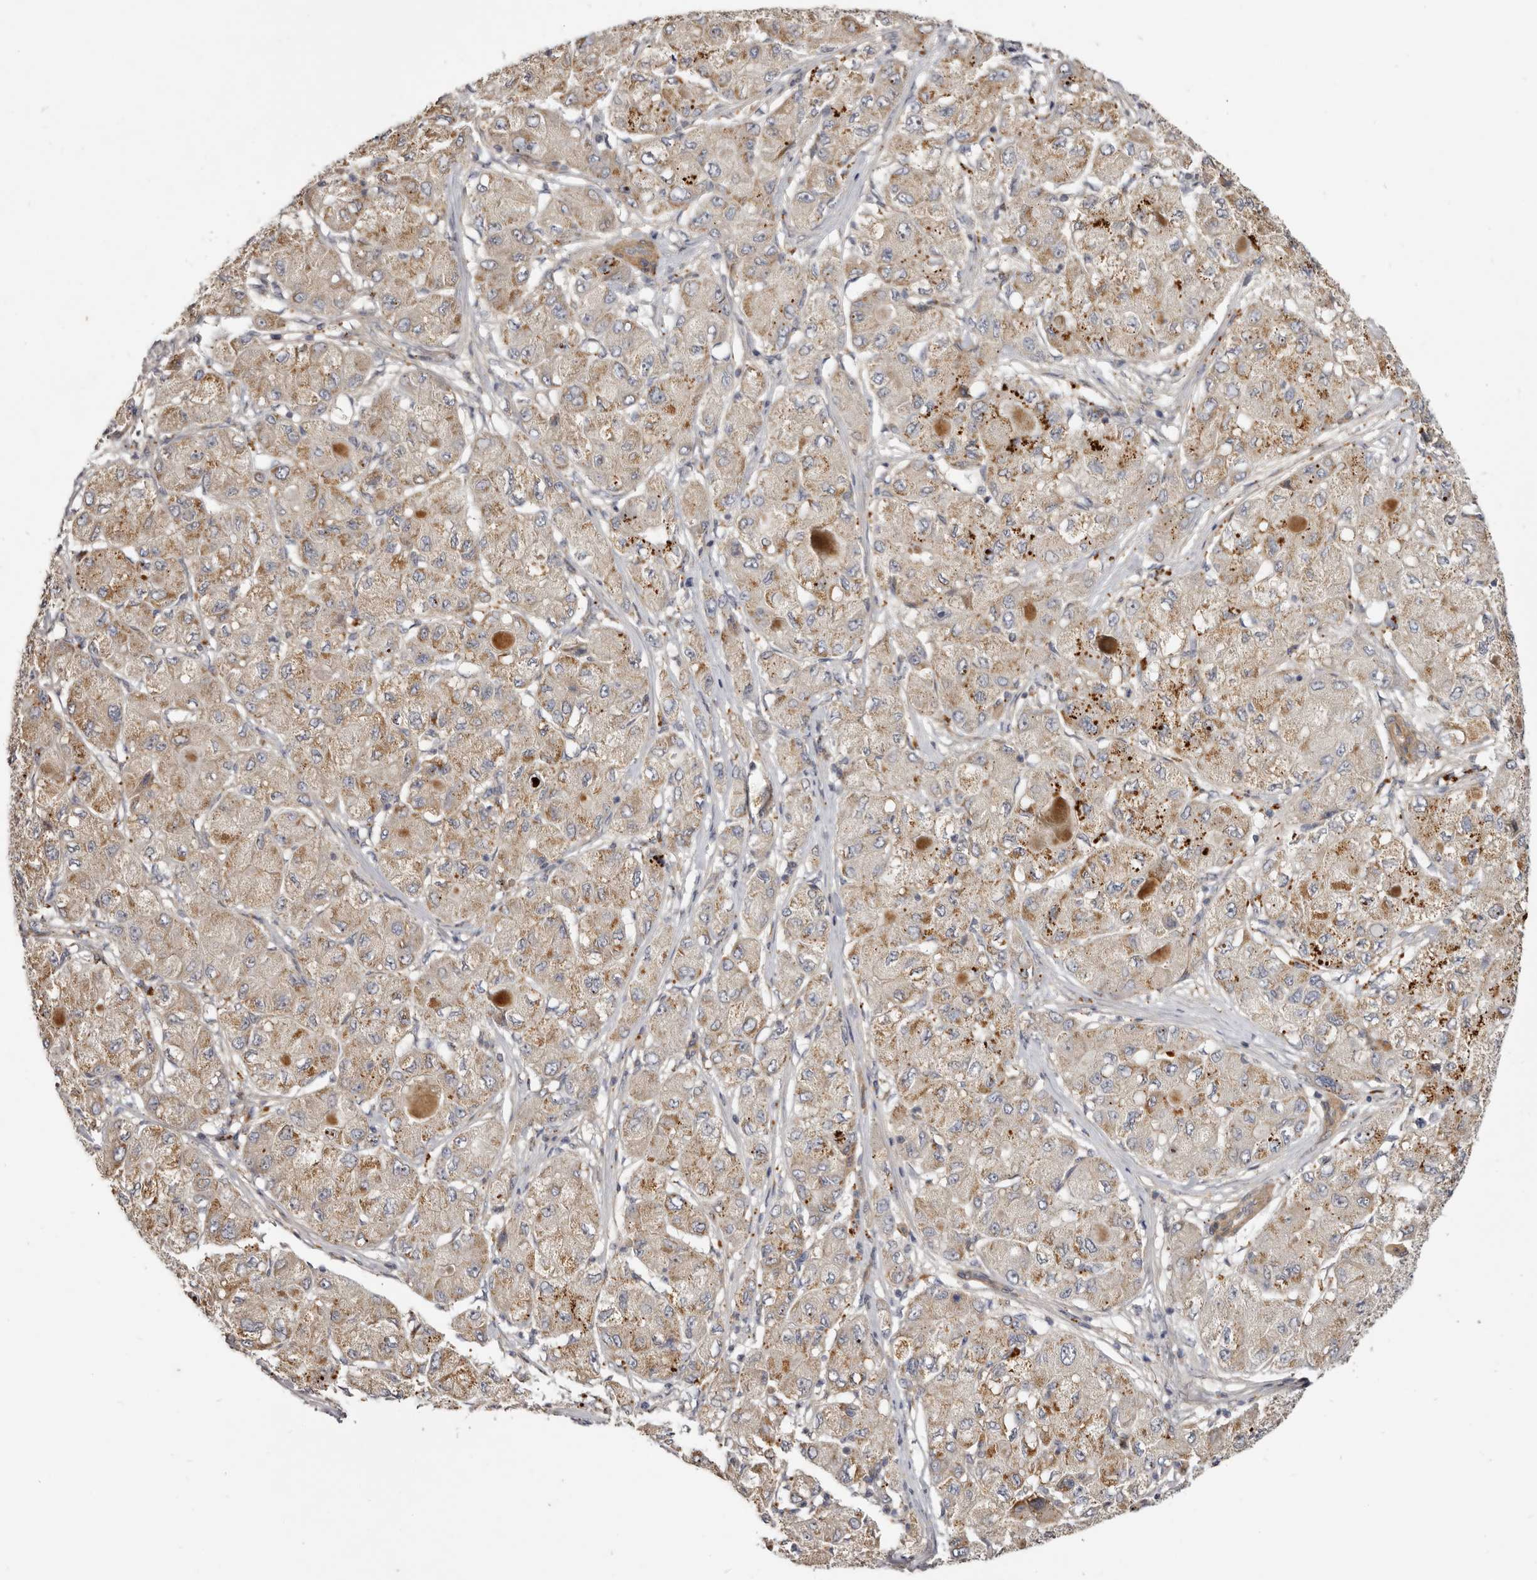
{"staining": {"intensity": "moderate", "quantity": ">75%", "location": "cytoplasmic/membranous"}, "tissue": "liver cancer", "cell_type": "Tumor cells", "image_type": "cancer", "snomed": [{"axis": "morphology", "description": "Carcinoma, Hepatocellular, NOS"}, {"axis": "topography", "description": "Liver"}], "caption": "Hepatocellular carcinoma (liver) was stained to show a protein in brown. There is medium levels of moderate cytoplasmic/membranous staining in about >75% of tumor cells.", "gene": "ADAMTS9", "patient": {"sex": "male", "age": 80}}